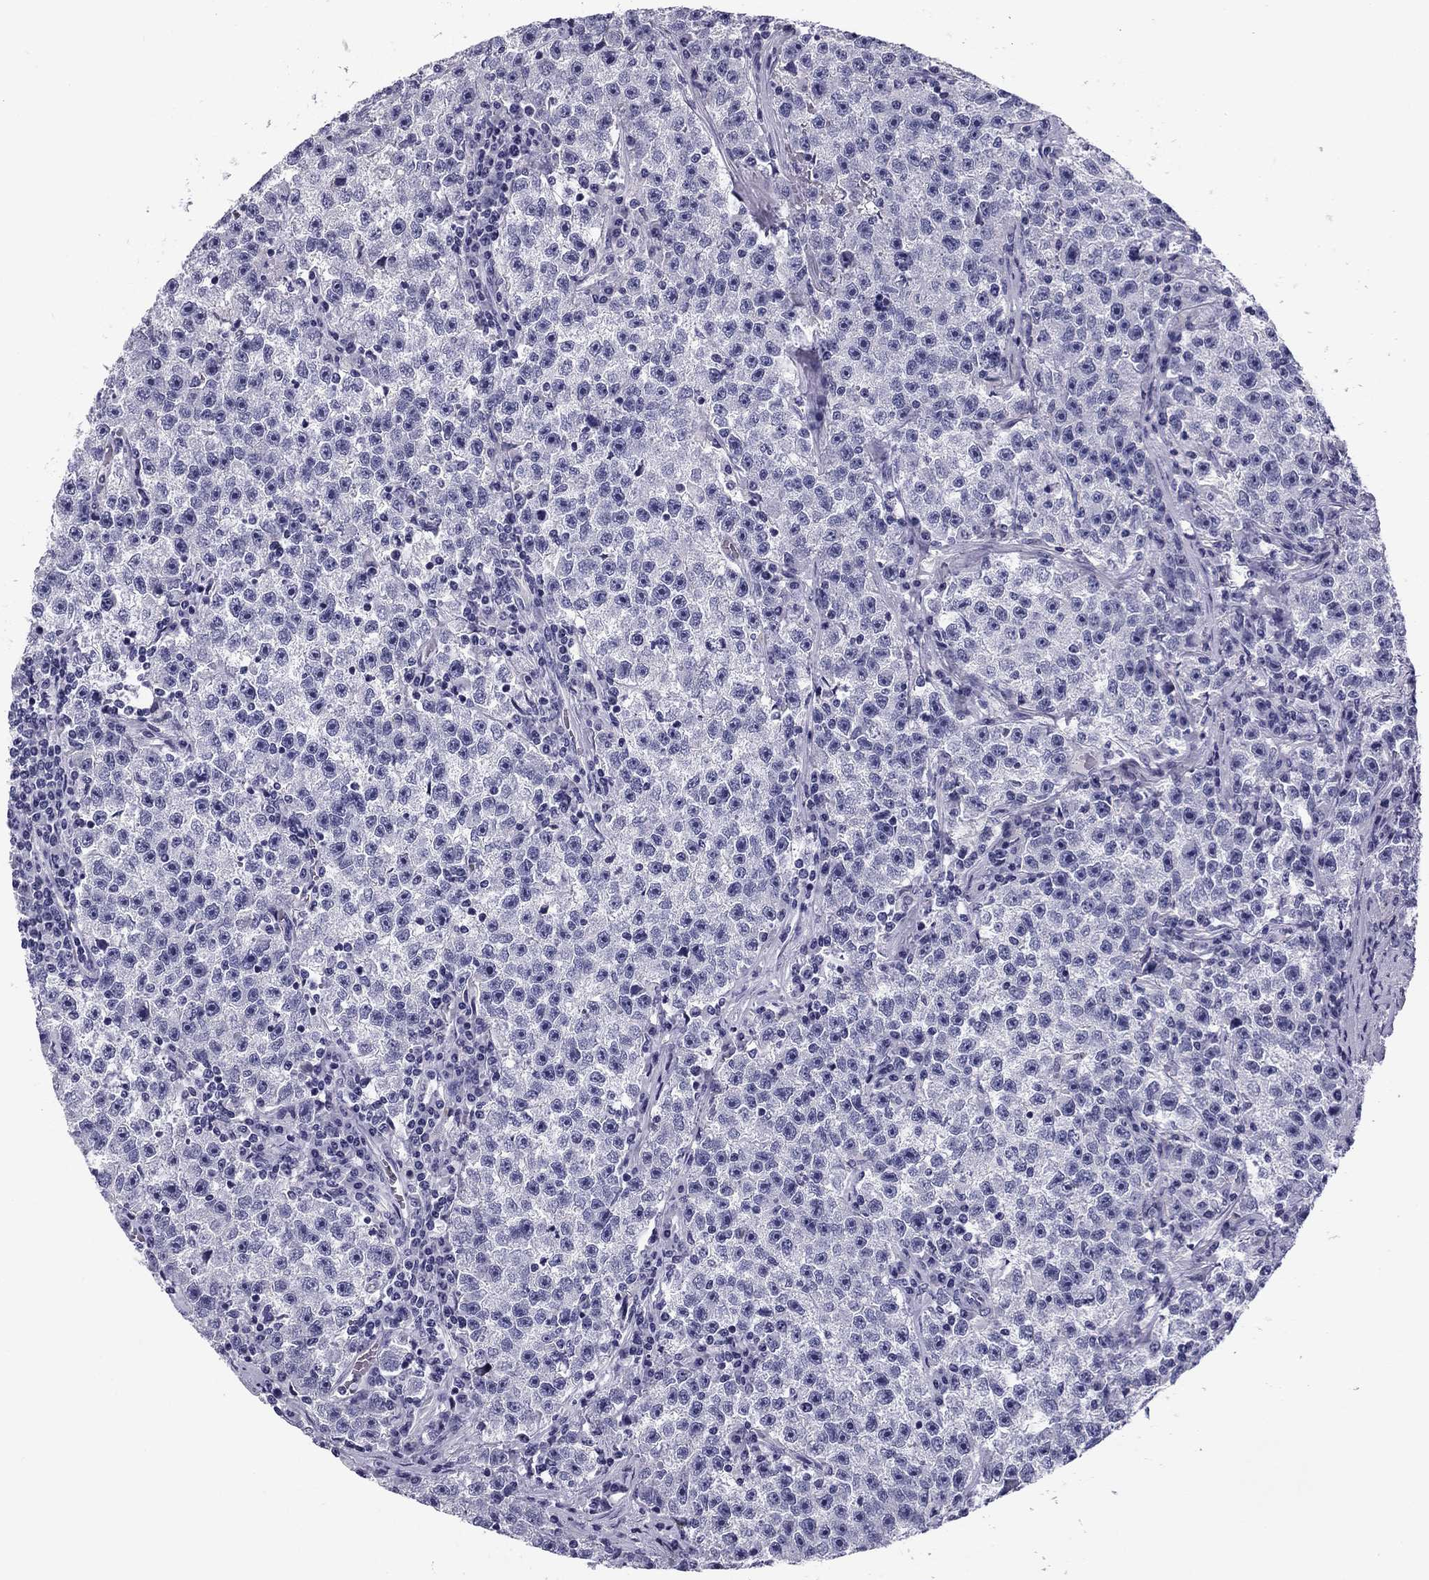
{"staining": {"intensity": "negative", "quantity": "none", "location": "none"}, "tissue": "testis cancer", "cell_type": "Tumor cells", "image_type": "cancer", "snomed": [{"axis": "morphology", "description": "Seminoma, NOS"}, {"axis": "topography", "description": "Testis"}], "caption": "Testis cancer was stained to show a protein in brown. There is no significant expression in tumor cells.", "gene": "FLNC", "patient": {"sex": "male", "age": 22}}